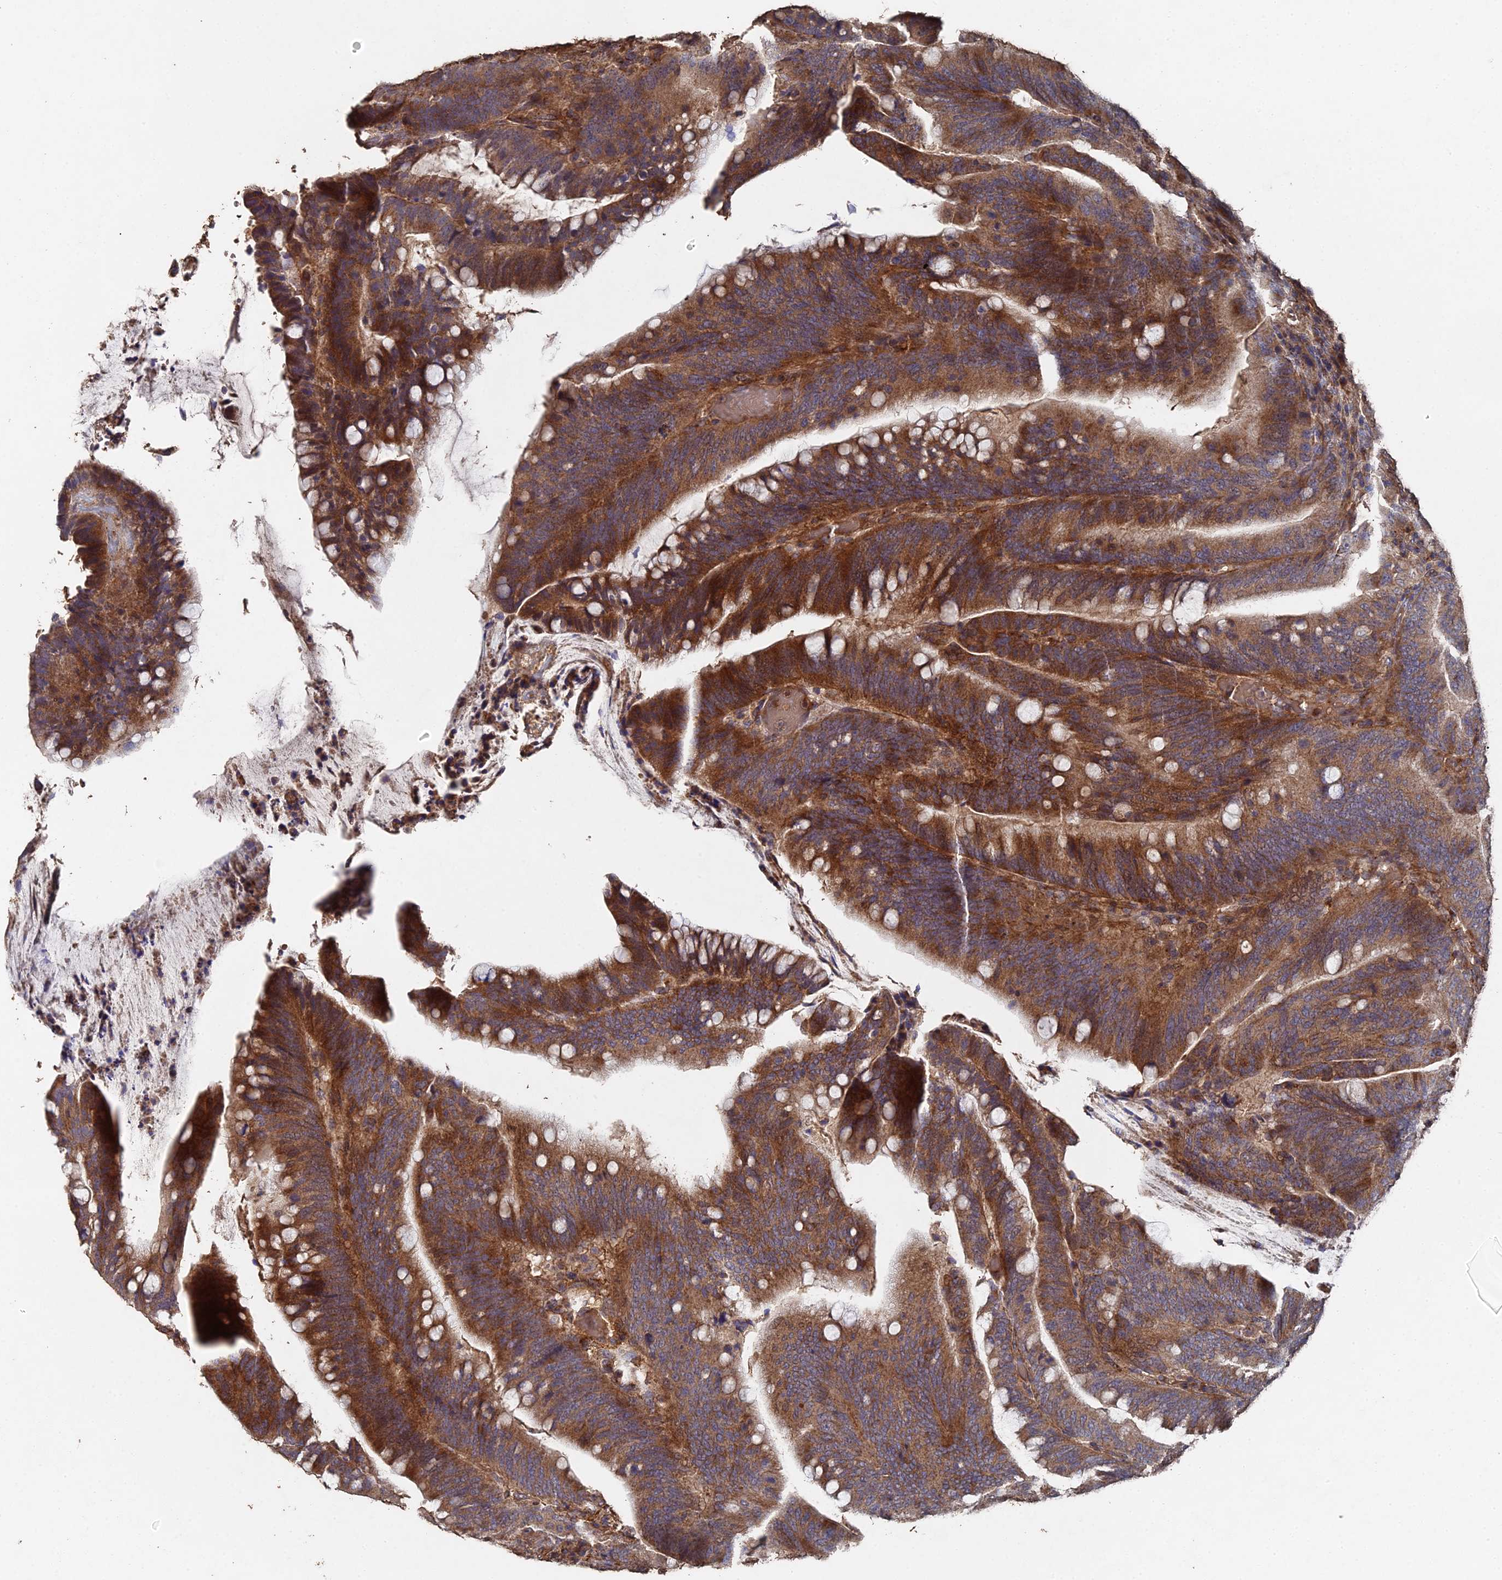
{"staining": {"intensity": "strong", "quantity": ">75%", "location": "cytoplasmic/membranous"}, "tissue": "colorectal cancer", "cell_type": "Tumor cells", "image_type": "cancer", "snomed": [{"axis": "morphology", "description": "Adenocarcinoma, NOS"}, {"axis": "topography", "description": "Colon"}], "caption": "Immunohistochemistry (IHC) histopathology image of neoplastic tissue: human adenocarcinoma (colorectal) stained using immunohistochemistry exhibits high levels of strong protein expression localized specifically in the cytoplasmic/membranous of tumor cells, appearing as a cytoplasmic/membranous brown color.", "gene": "SPANXN4", "patient": {"sex": "female", "age": 66}}